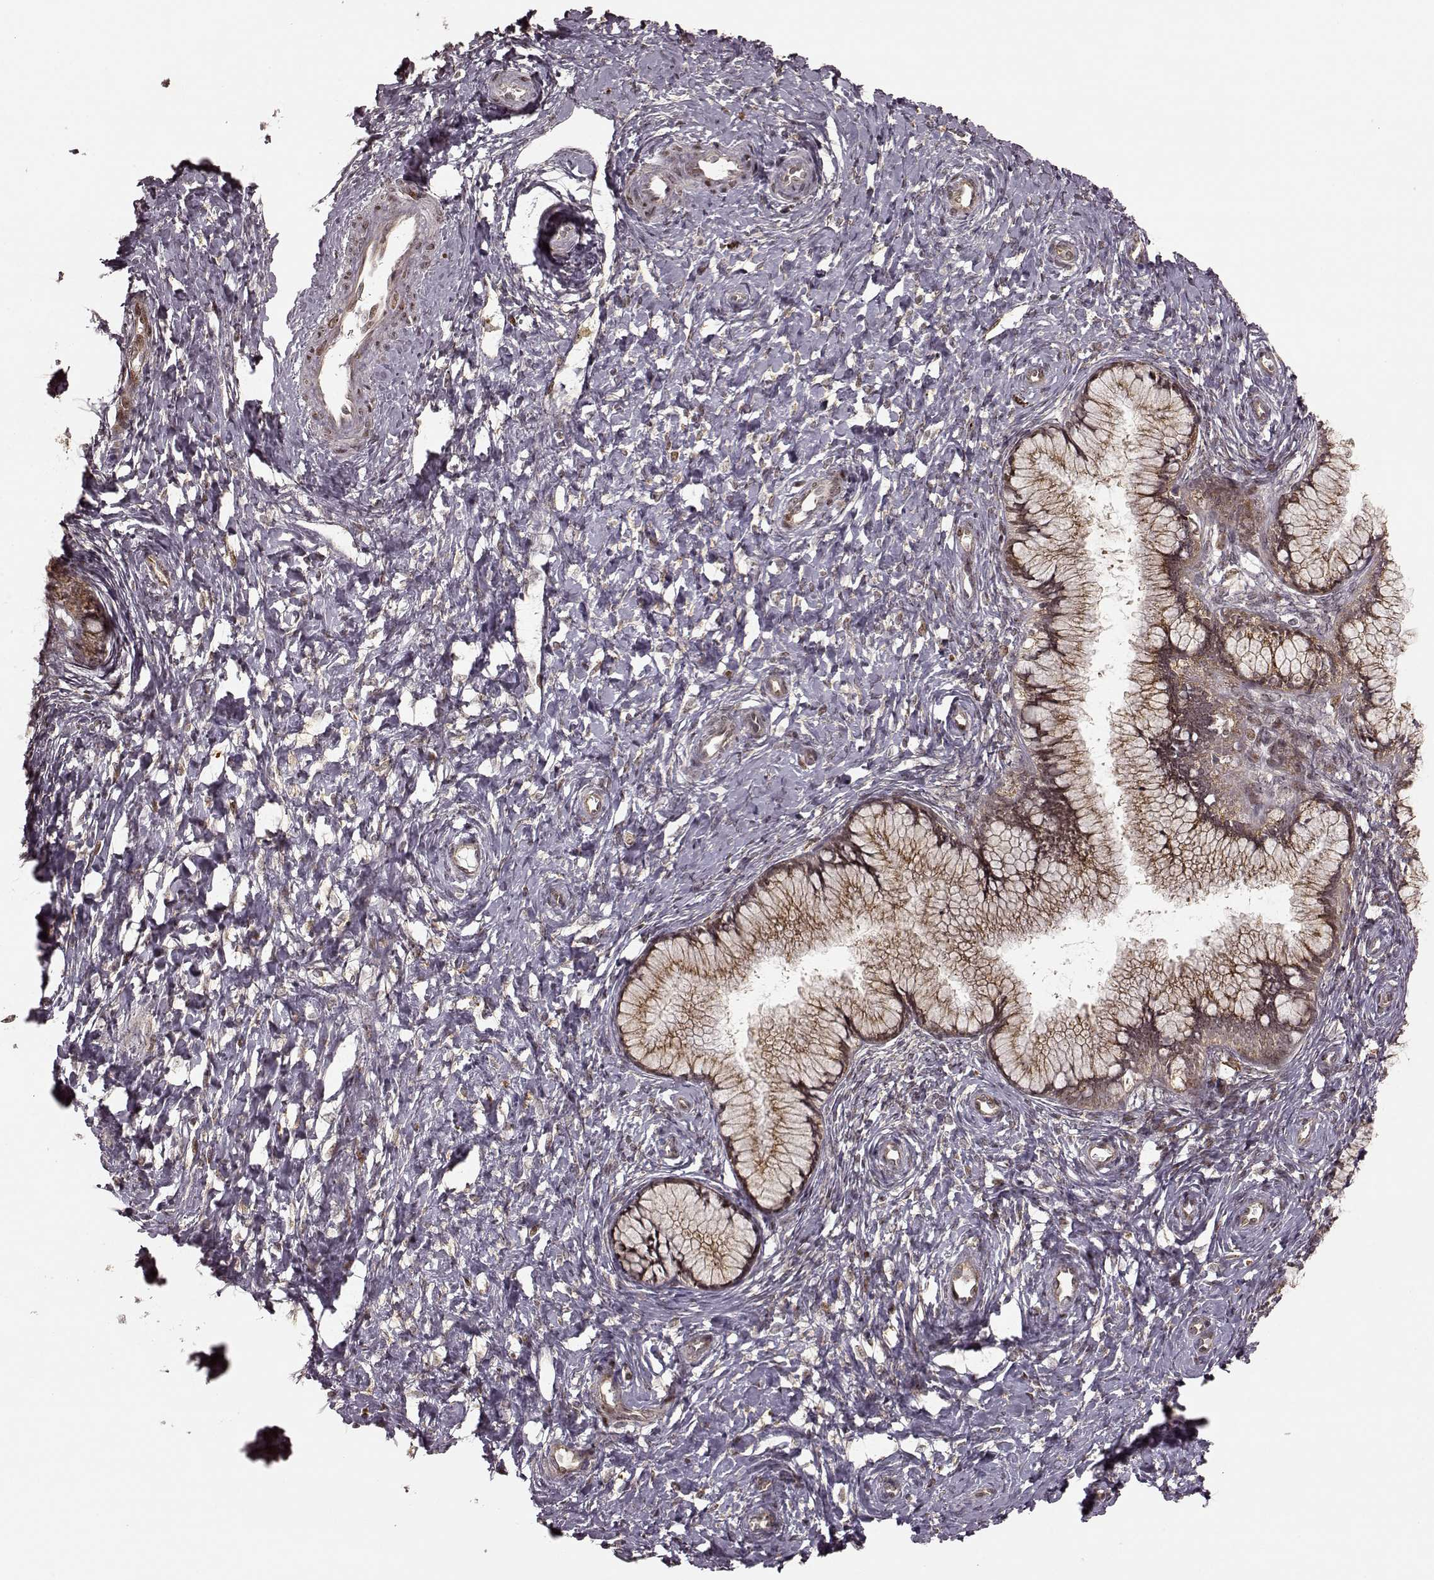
{"staining": {"intensity": "weak", "quantity": ">75%", "location": "cytoplasmic/membranous"}, "tissue": "cervix", "cell_type": "Glandular cells", "image_type": "normal", "snomed": [{"axis": "morphology", "description": "Normal tissue, NOS"}, {"axis": "topography", "description": "Cervix"}], "caption": "Brown immunohistochemical staining in benign cervix demonstrates weak cytoplasmic/membranous positivity in approximately >75% of glandular cells. The staining was performed using DAB (3,3'-diaminobenzidine), with brown indicating positive protein expression. Nuclei are stained blue with hematoxylin.", "gene": "SLC12A9", "patient": {"sex": "female", "age": 37}}